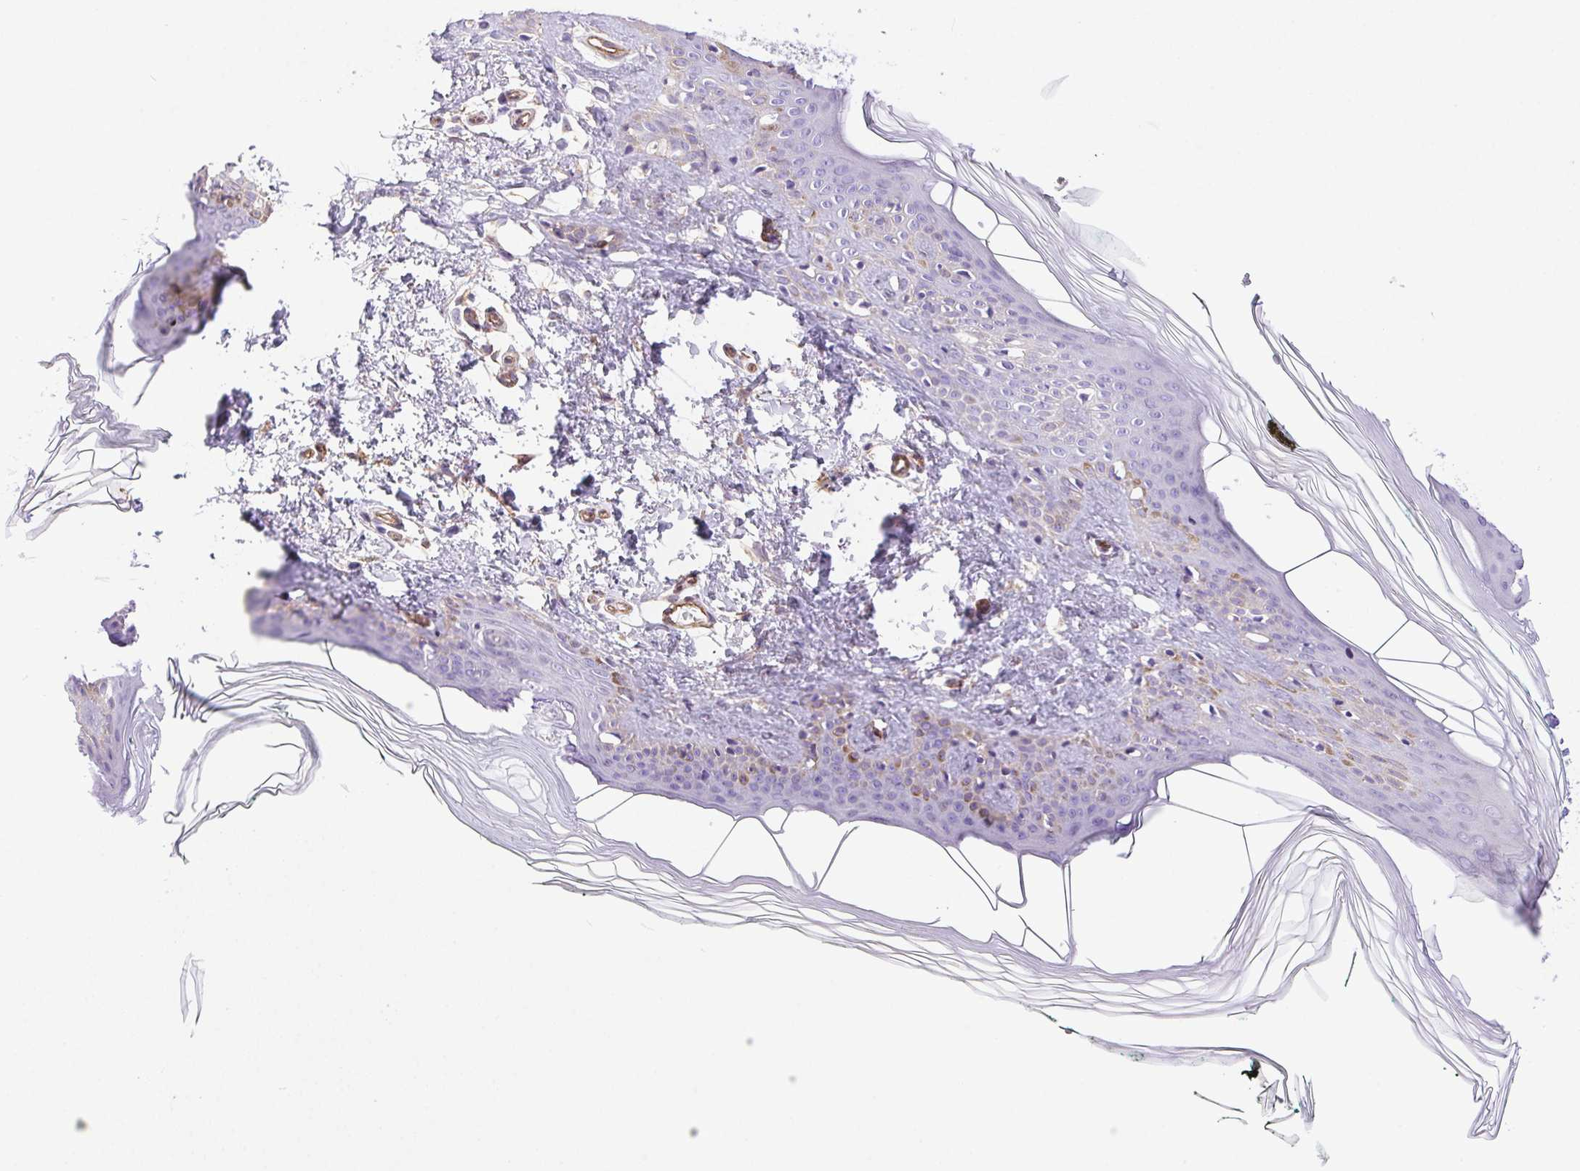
{"staining": {"intensity": "negative", "quantity": "none", "location": "none"}, "tissue": "skin", "cell_type": "Fibroblasts", "image_type": "normal", "snomed": [{"axis": "morphology", "description": "Normal tissue, NOS"}, {"axis": "topography", "description": "Skin"}, {"axis": "topography", "description": "Peripheral nerve tissue"}], "caption": "Immunohistochemical staining of normal human skin exhibits no significant expression in fibroblasts.", "gene": "SHCBP1L", "patient": {"sex": "female", "age": 45}}